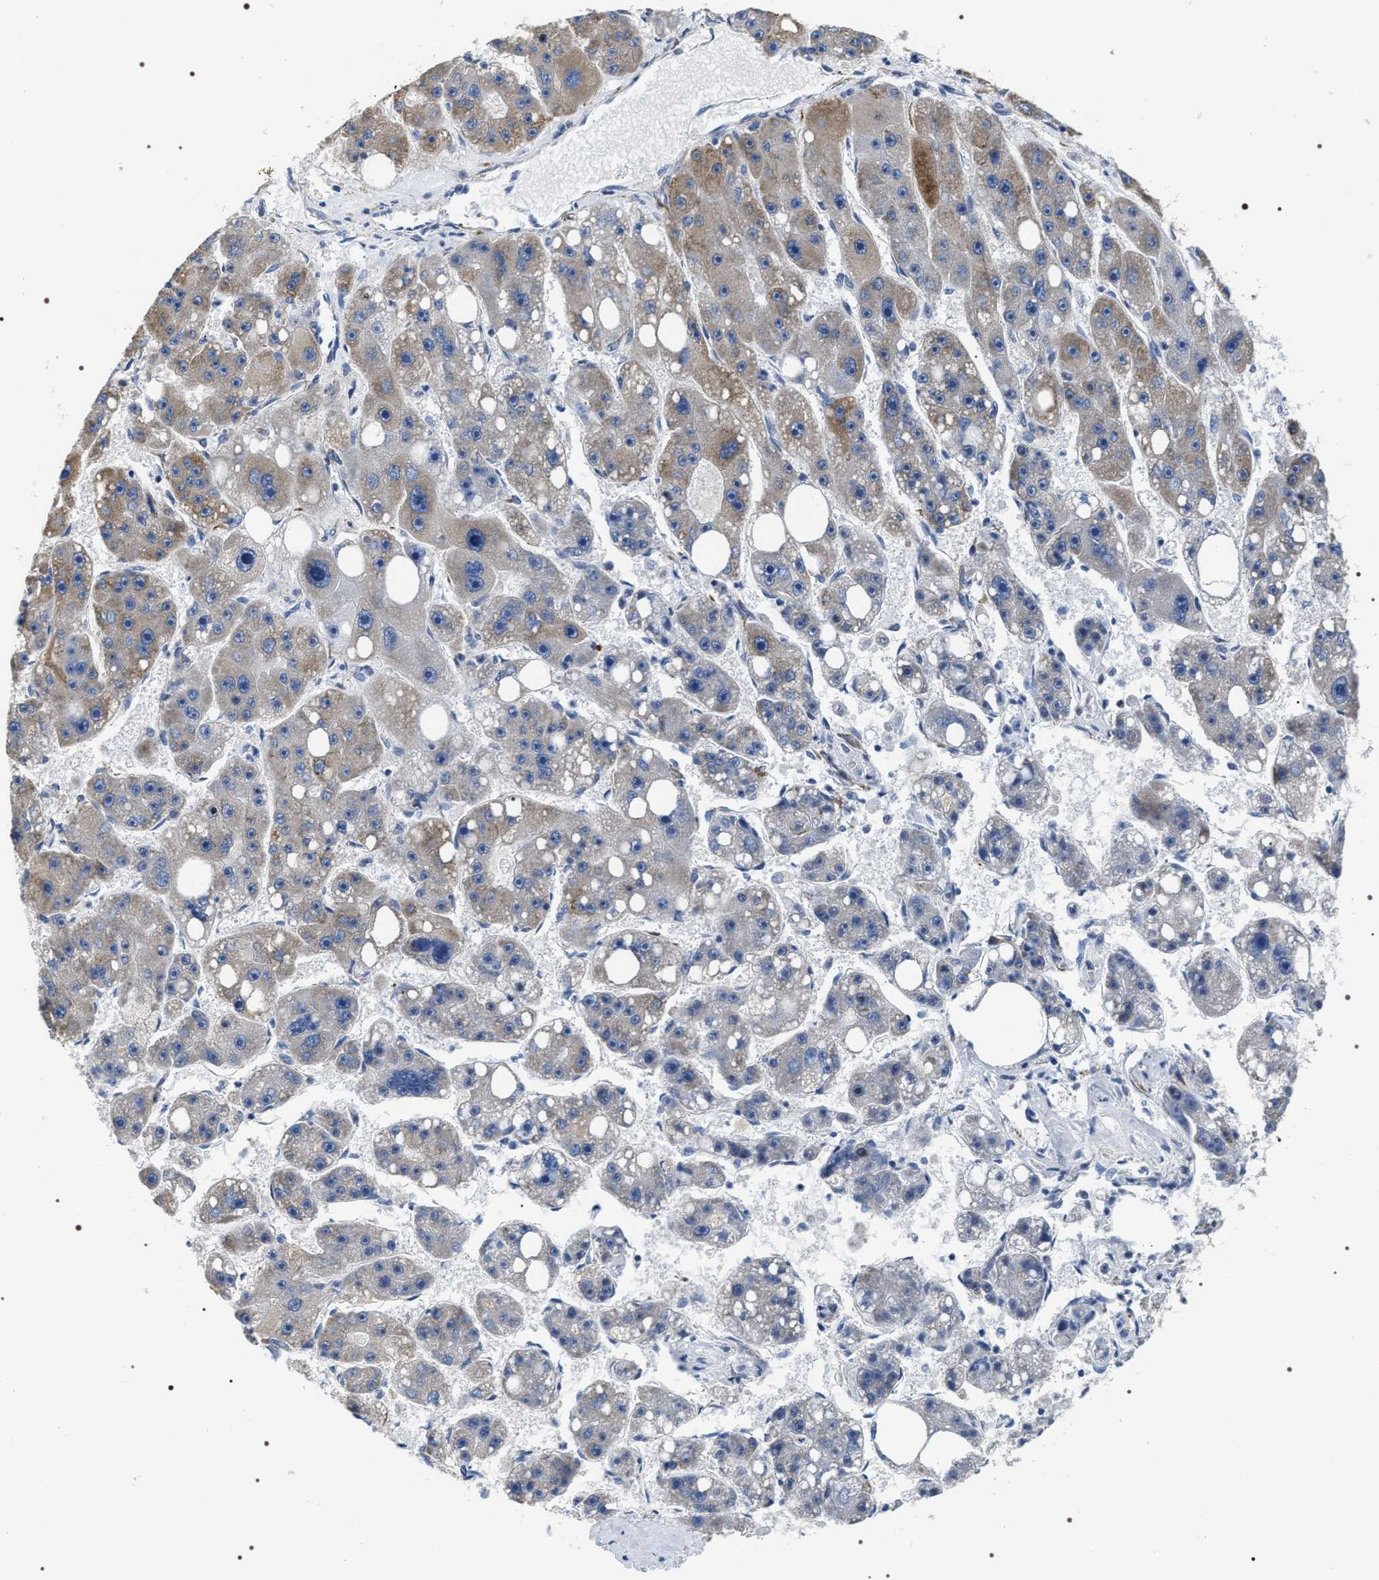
{"staining": {"intensity": "moderate", "quantity": "<25%", "location": "cytoplasmic/membranous"}, "tissue": "liver cancer", "cell_type": "Tumor cells", "image_type": "cancer", "snomed": [{"axis": "morphology", "description": "Carcinoma, Hepatocellular, NOS"}, {"axis": "topography", "description": "Liver"}], "caption": "Protein expression analysis of human liver hepatocellular carcinoma reveals moderate cytoplasmic/membranous staining in approximately <25% of tumor cells.", "gene": "PKD1L1", "patient": {"sex": "female", "age": 61}}